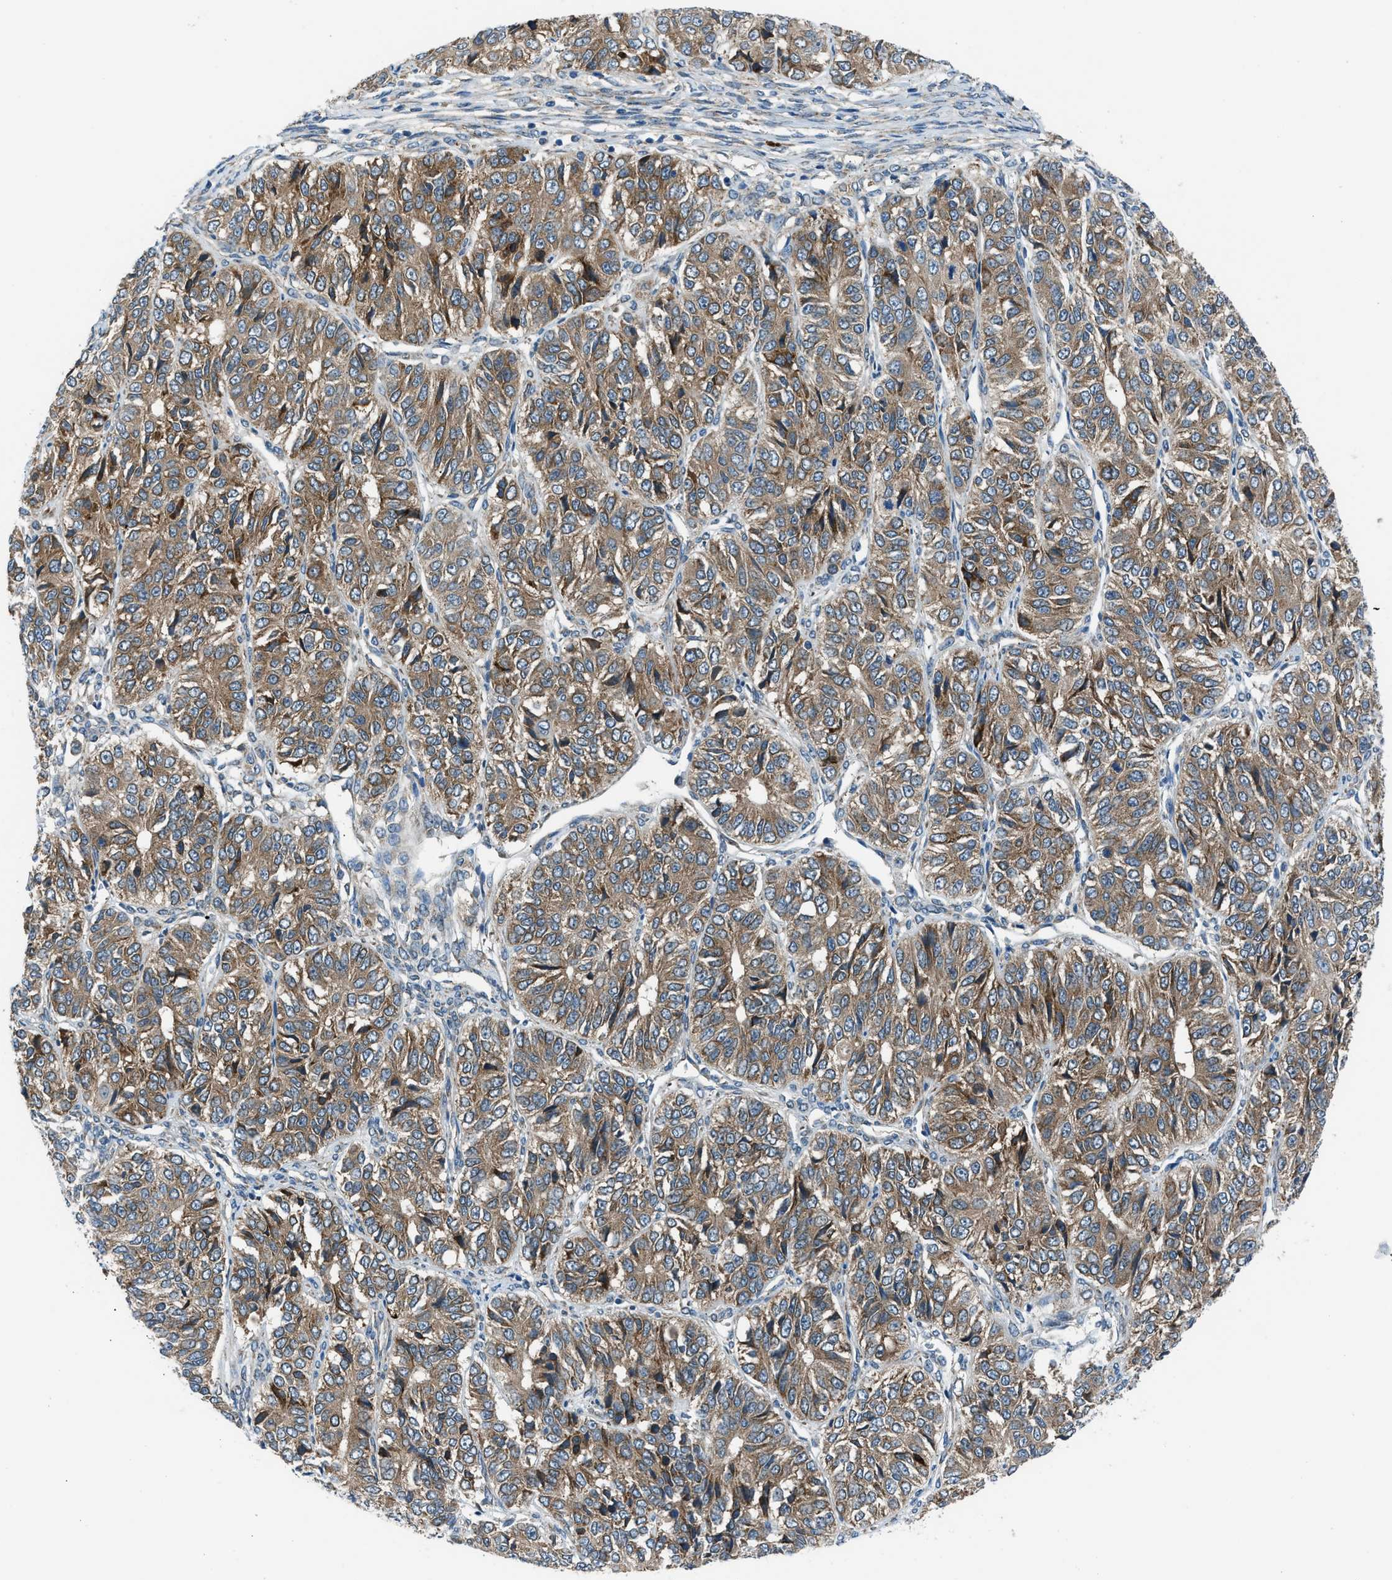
{"staining": {"intensity": "moderate", "quantity": ">75%", "location": "cytoplasmic/membranous"}, "tissue": "ovarian cancer", "cell_type": "Tumor cells", "image_type": "cancer", "snomed": [{"axis": "morphology", "description": "Carcinoma, endometroid"}, {"axis": "topography", "description": "Ovary"}], "caption": "The micrograph demonstrates staining of ovarian cancer, revealing moderate cytoplasmic/membranous protein expression (brown color) within tumor cells.", "gene": "EDARADD", "patient": {"sex": "female", "age": 51}}